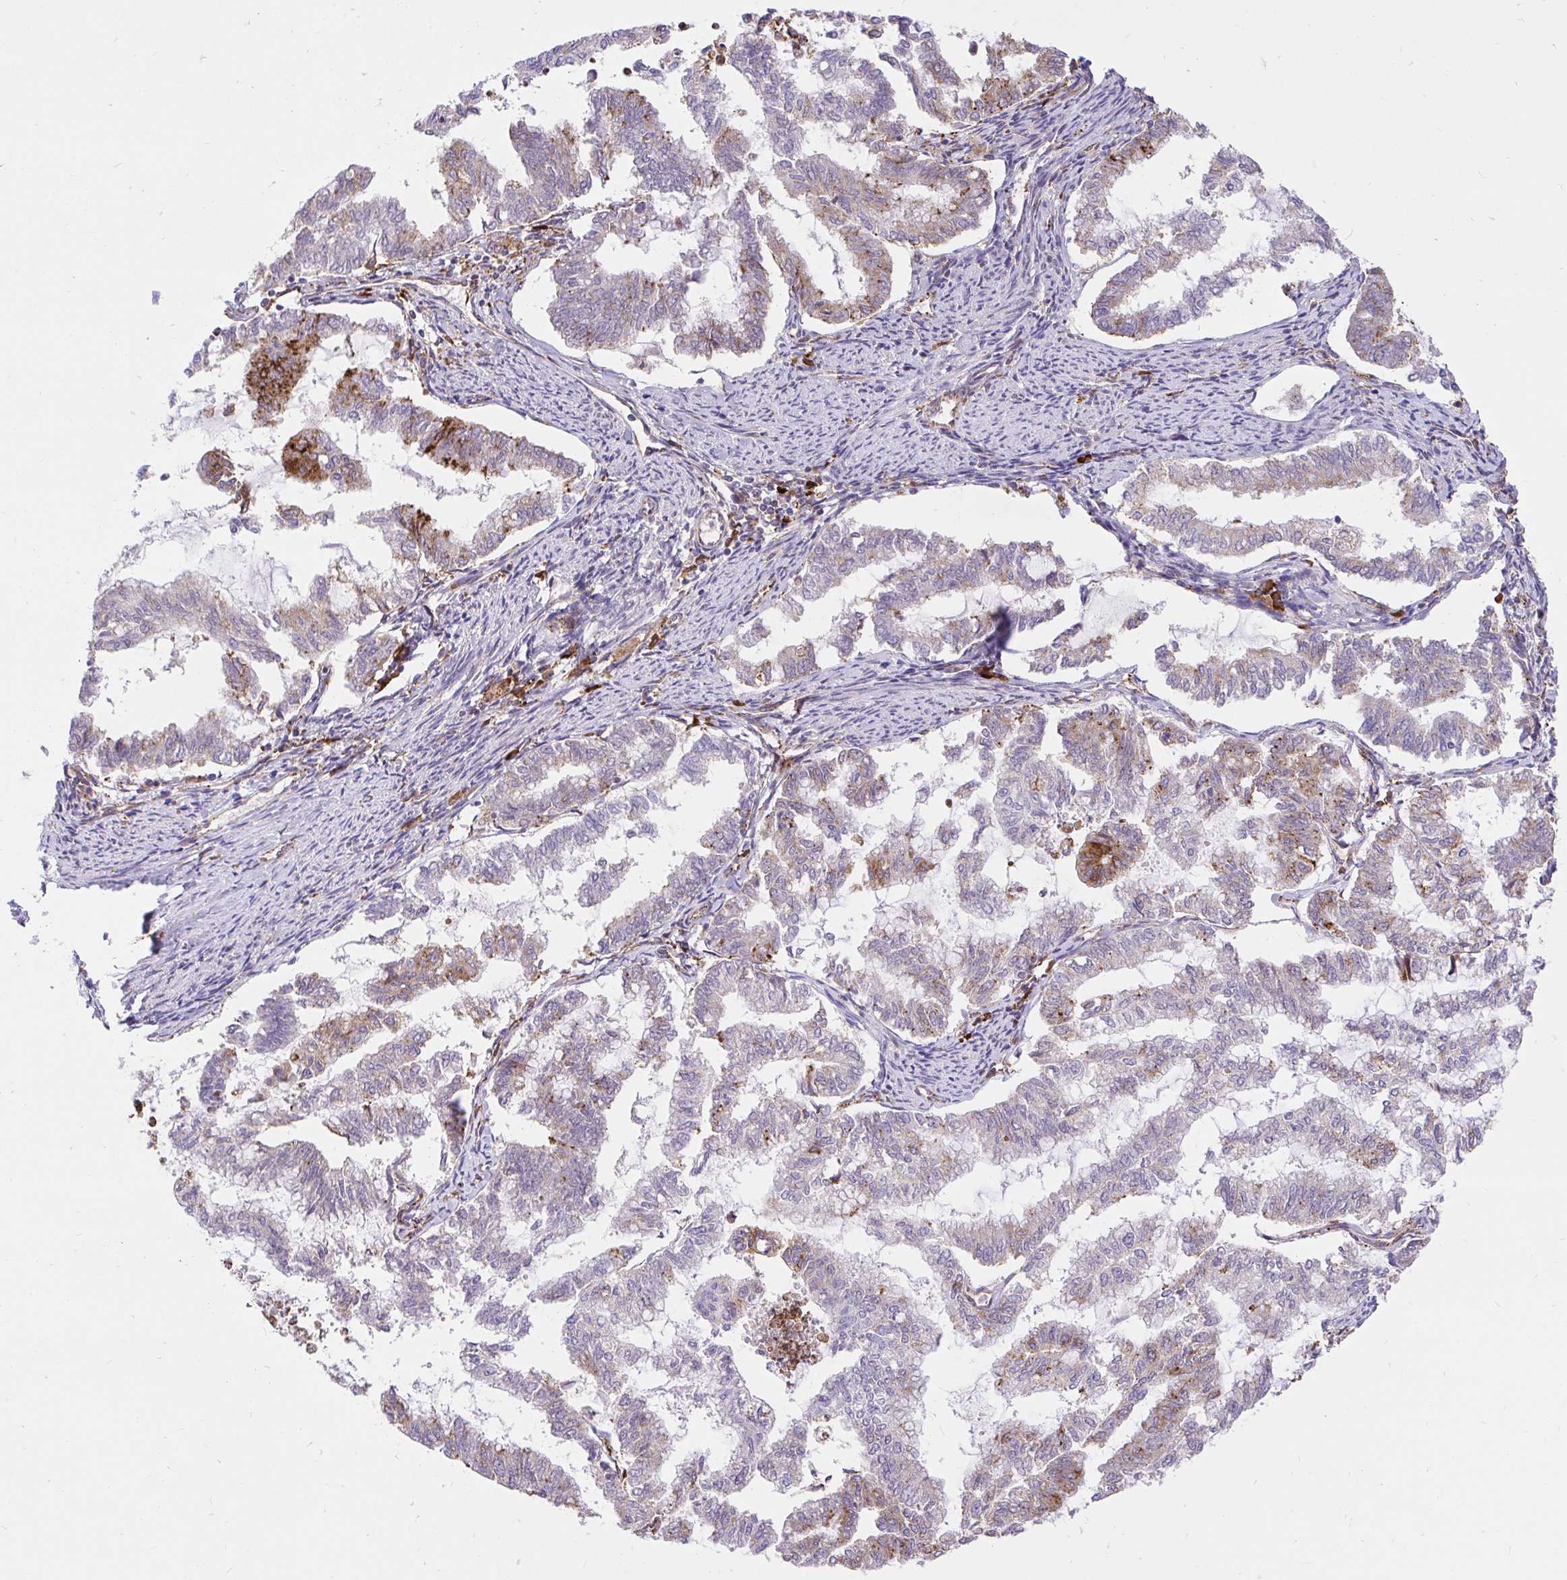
{"staining": {"intensity": "strong", "quantity": "<25%", "location": "cytoplasmic/membranous"}, "tissue": "endometrial cancer", "cell_type": "Tumor cells", "image_type": "cancer", "snomed": [{"axis": "morphology", "description": "Adenocarcinoma, NOS"}, {"axis": "topography", "description": "Endometrium"}], "caption": "Immunohistochemistry (IHC) histopathology image of neoplastic tissue: endometrial cancer (adenocarcinoma) stained using IHC displays medium levels of strong protein expression localized specifically in the cytoplasmic/membranous of tumor cells, appearing as a cytoplasmic/membranous brown color.", "gene": "NAALAD2", "patient": {"sex": "female", "age": 79}}